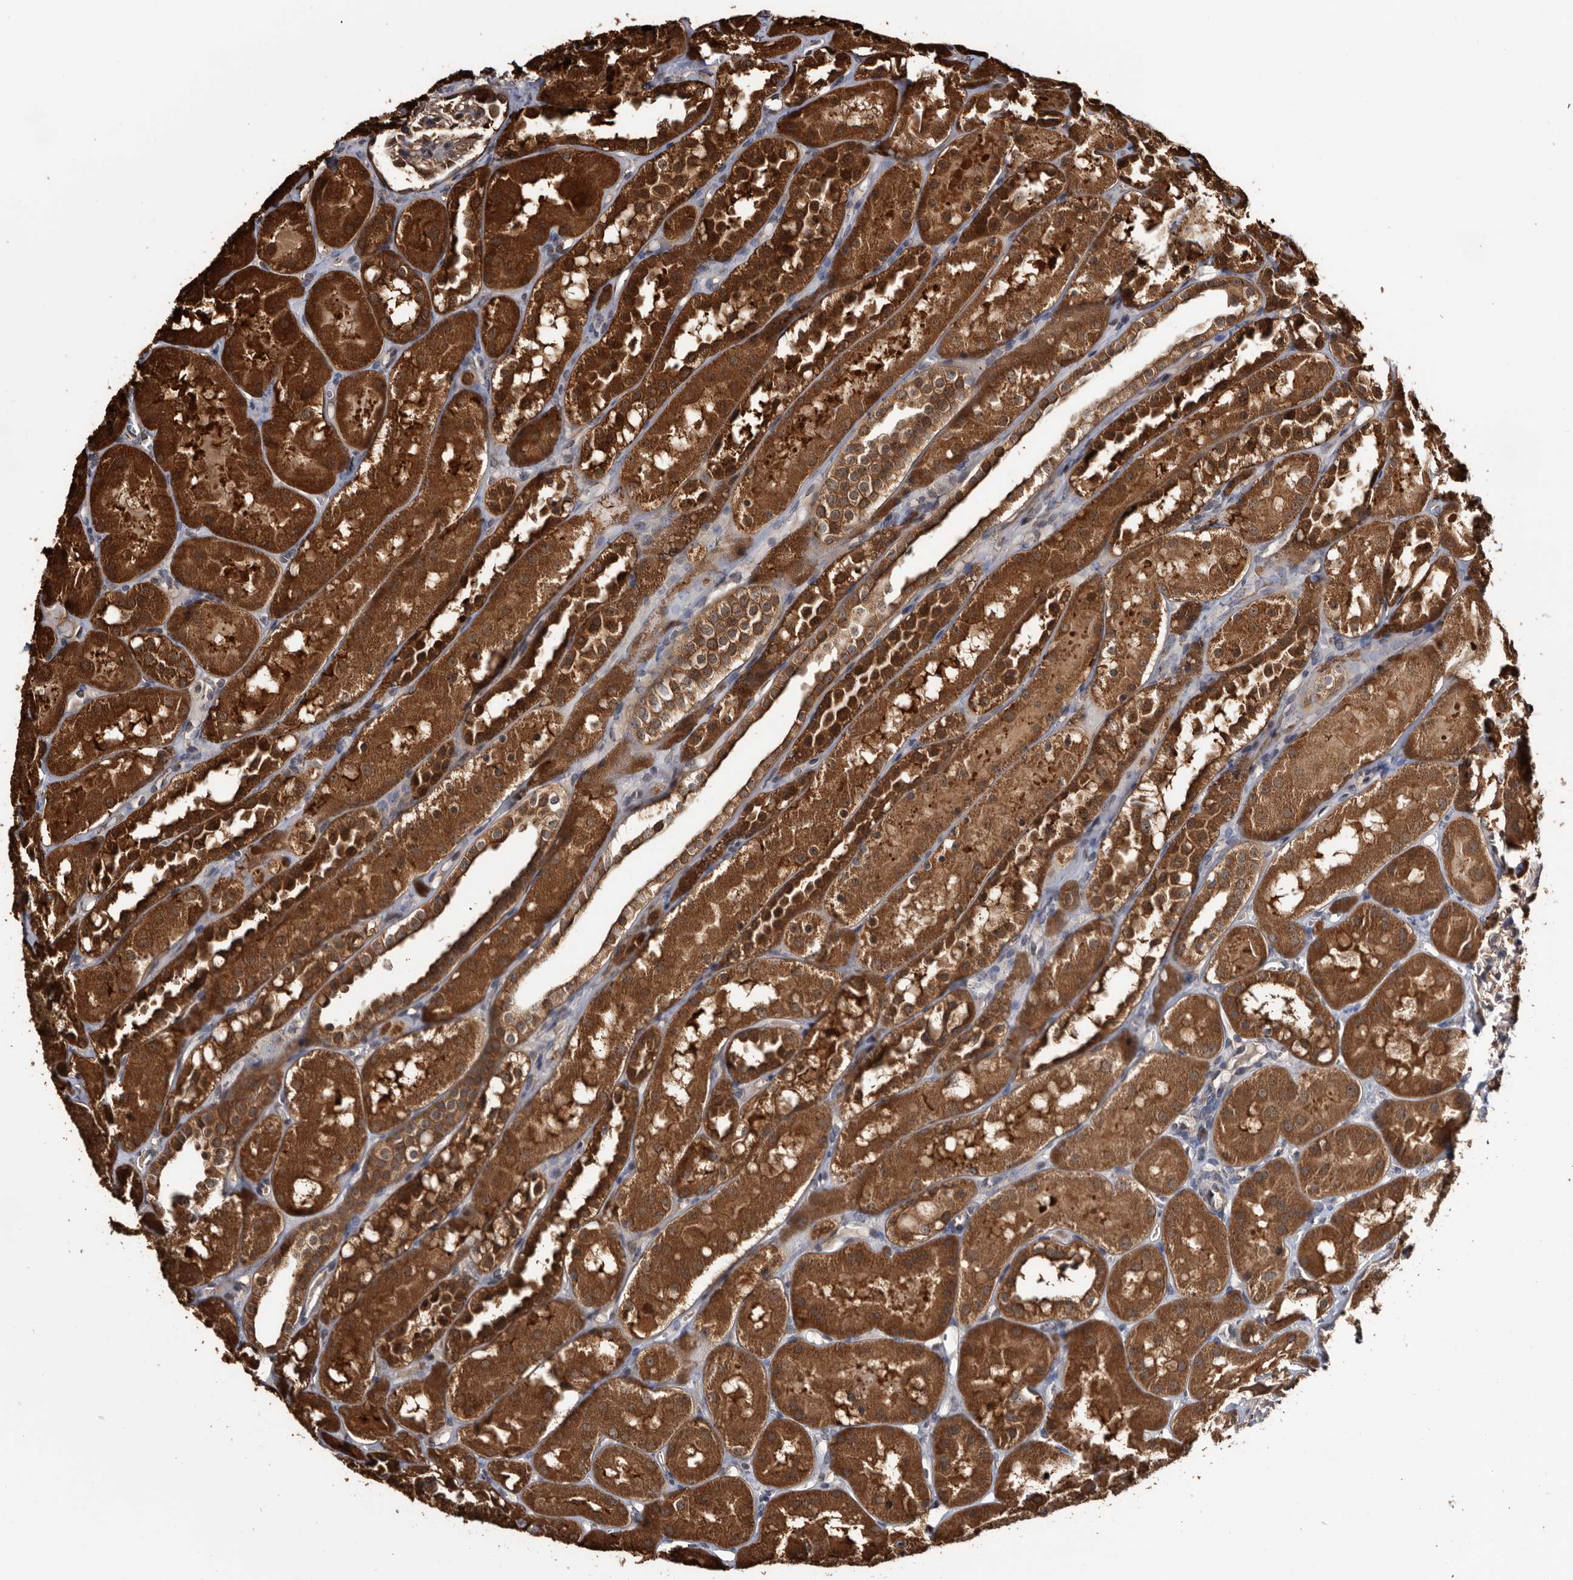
{"staining": {"intensity": "strong", "quantity": "<25%", "location": "cytoplasmic/membranous"}, "tissue": "kidney", "cell_type": "Cells in glomeruli", "image_type": "normal", "snomed": [{"axis": "morphology", "description": "Normal tissue, NOS"}, {"axis": "topography", "description": "Kidney"}], "caption": "This histopathology image shows unremarkable kidney stained with immunohistochemistry to label a protein in brown. The cytoplasmic/membranous of cells in glomeruli show strong positivity for the protein. Nuclei are counter-stained blue.", "gene": "TTI2", "patient": {"sex": "male", "age": 16}}